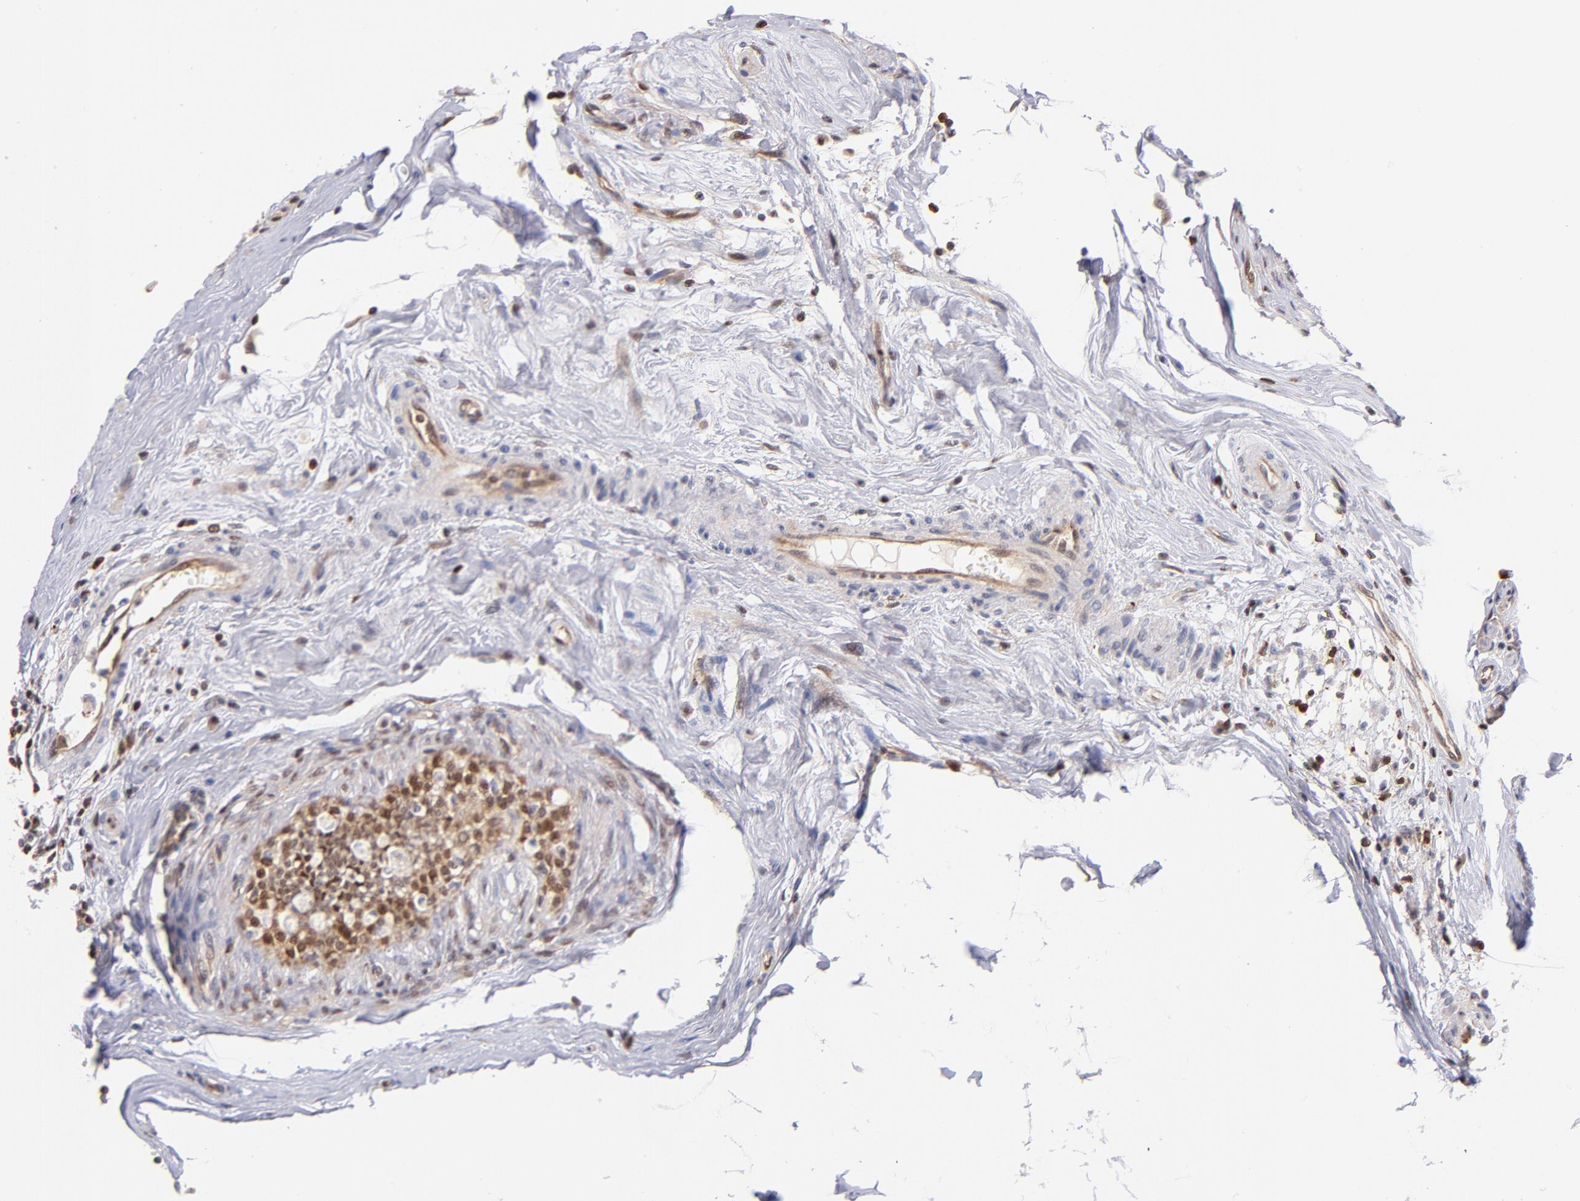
{"staining": {"intensity": "strong", "quantity": ">75%", "location": "cytoplasmic/membranous,nuclear"}, "tissue": "epididymis", "cell_type": "Glandular cells", "image_type": "normal", "snomed": [{"axis": "morphology", "description": "Normal tissue, NOS"}, {"axis": "morphology", "description": "Inflammation, NOS"}, {"axis": "topography", "description": "Epididymis"}], "caption": "Approximately >75% of glandular cells in normal human epididymis show strong cytoplasmic/membranous,nuclear protein staining as visualized by brown immunohistochemical staining.", "gene": "YWHAB", "patient": {"sex": "male", "age": 84}}